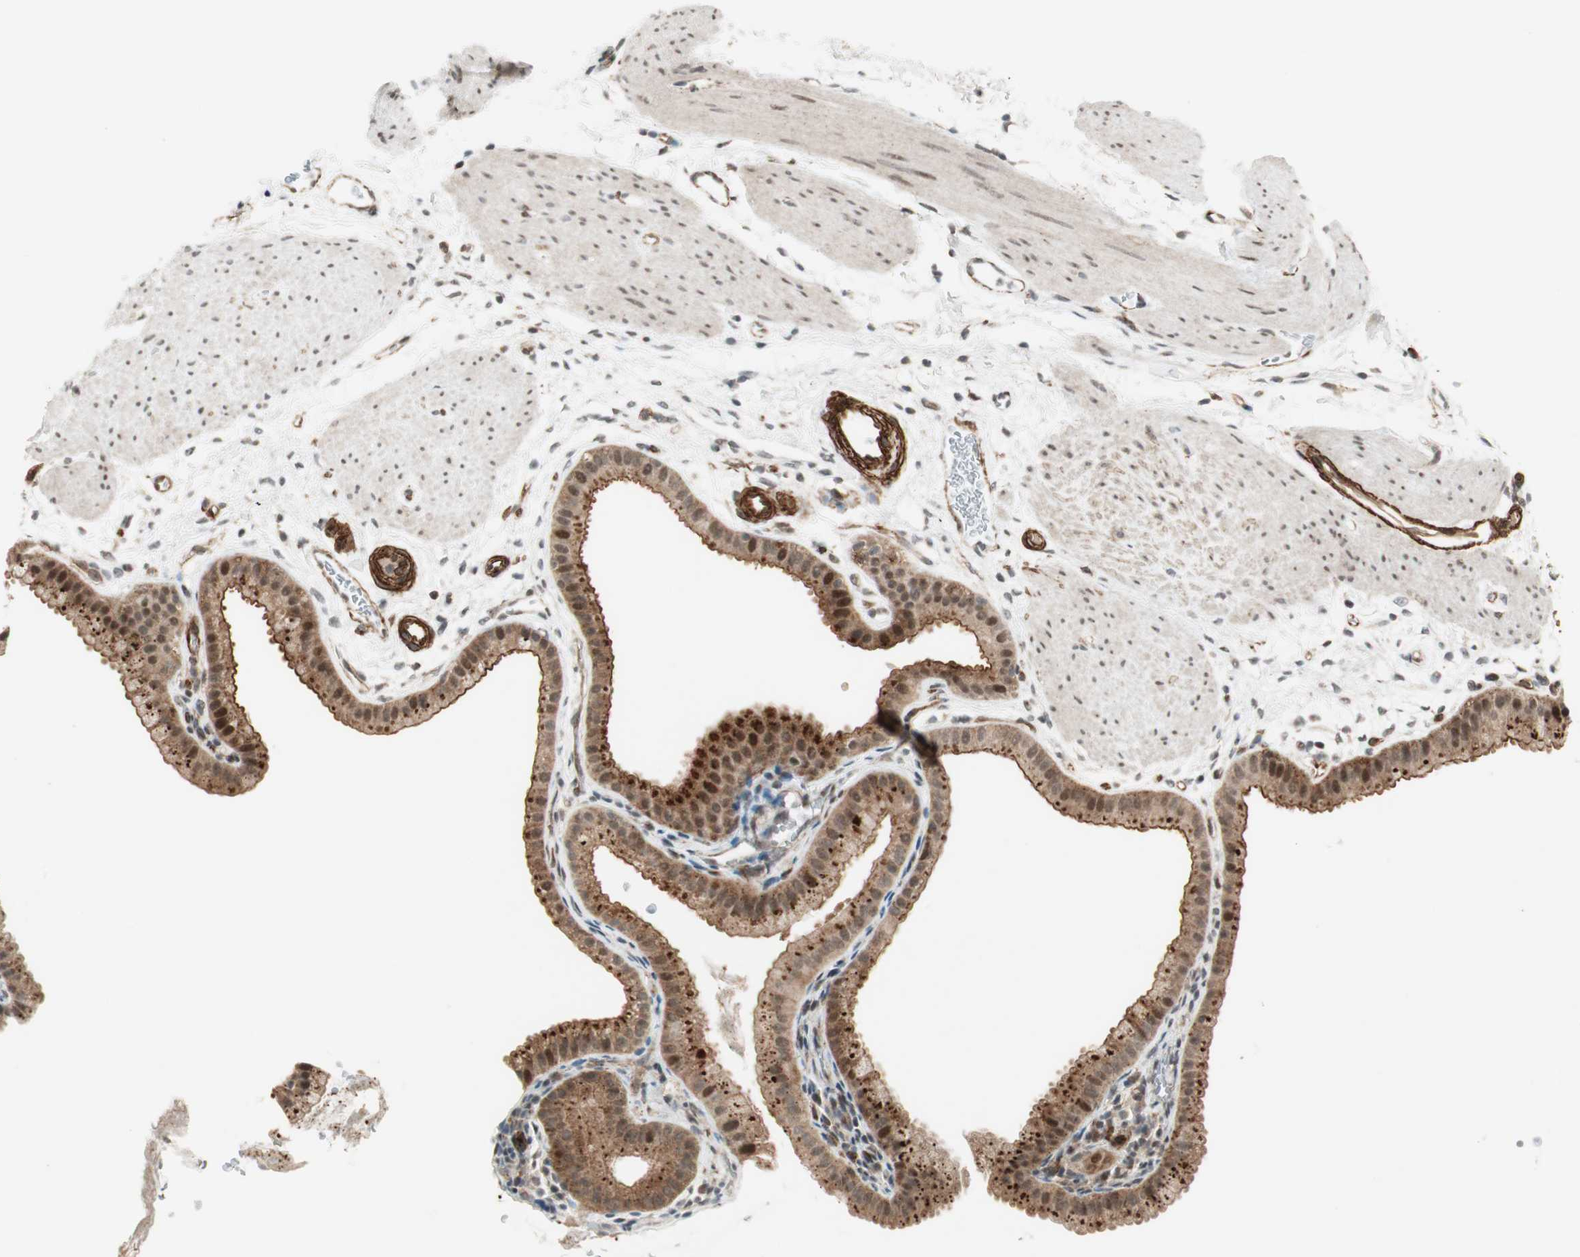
{"staining": {"intensity": "moderate", "quantity": ">75%", "location": "cytoplasmic/membranous,nuclear"}, "tissue": "gallbladder", "cell_type": "Glandular cells", "image_type": "normal", "snomed": [{"axis": "morphology", "description": "Normal tissue, NOS"}, {"axis": "topography", "description": "Gallbladder"}], "caption": "The histopathology image demonstrates a brown stain indicating the presence of a protein in the cytoplasmic/membranous,nuclear of glandular cells in gallbladder. (DAB IHC with brightfield microscopy, high magnification).", "gene": "CDK19", "patient": {"sex": "female", "age": 64}}